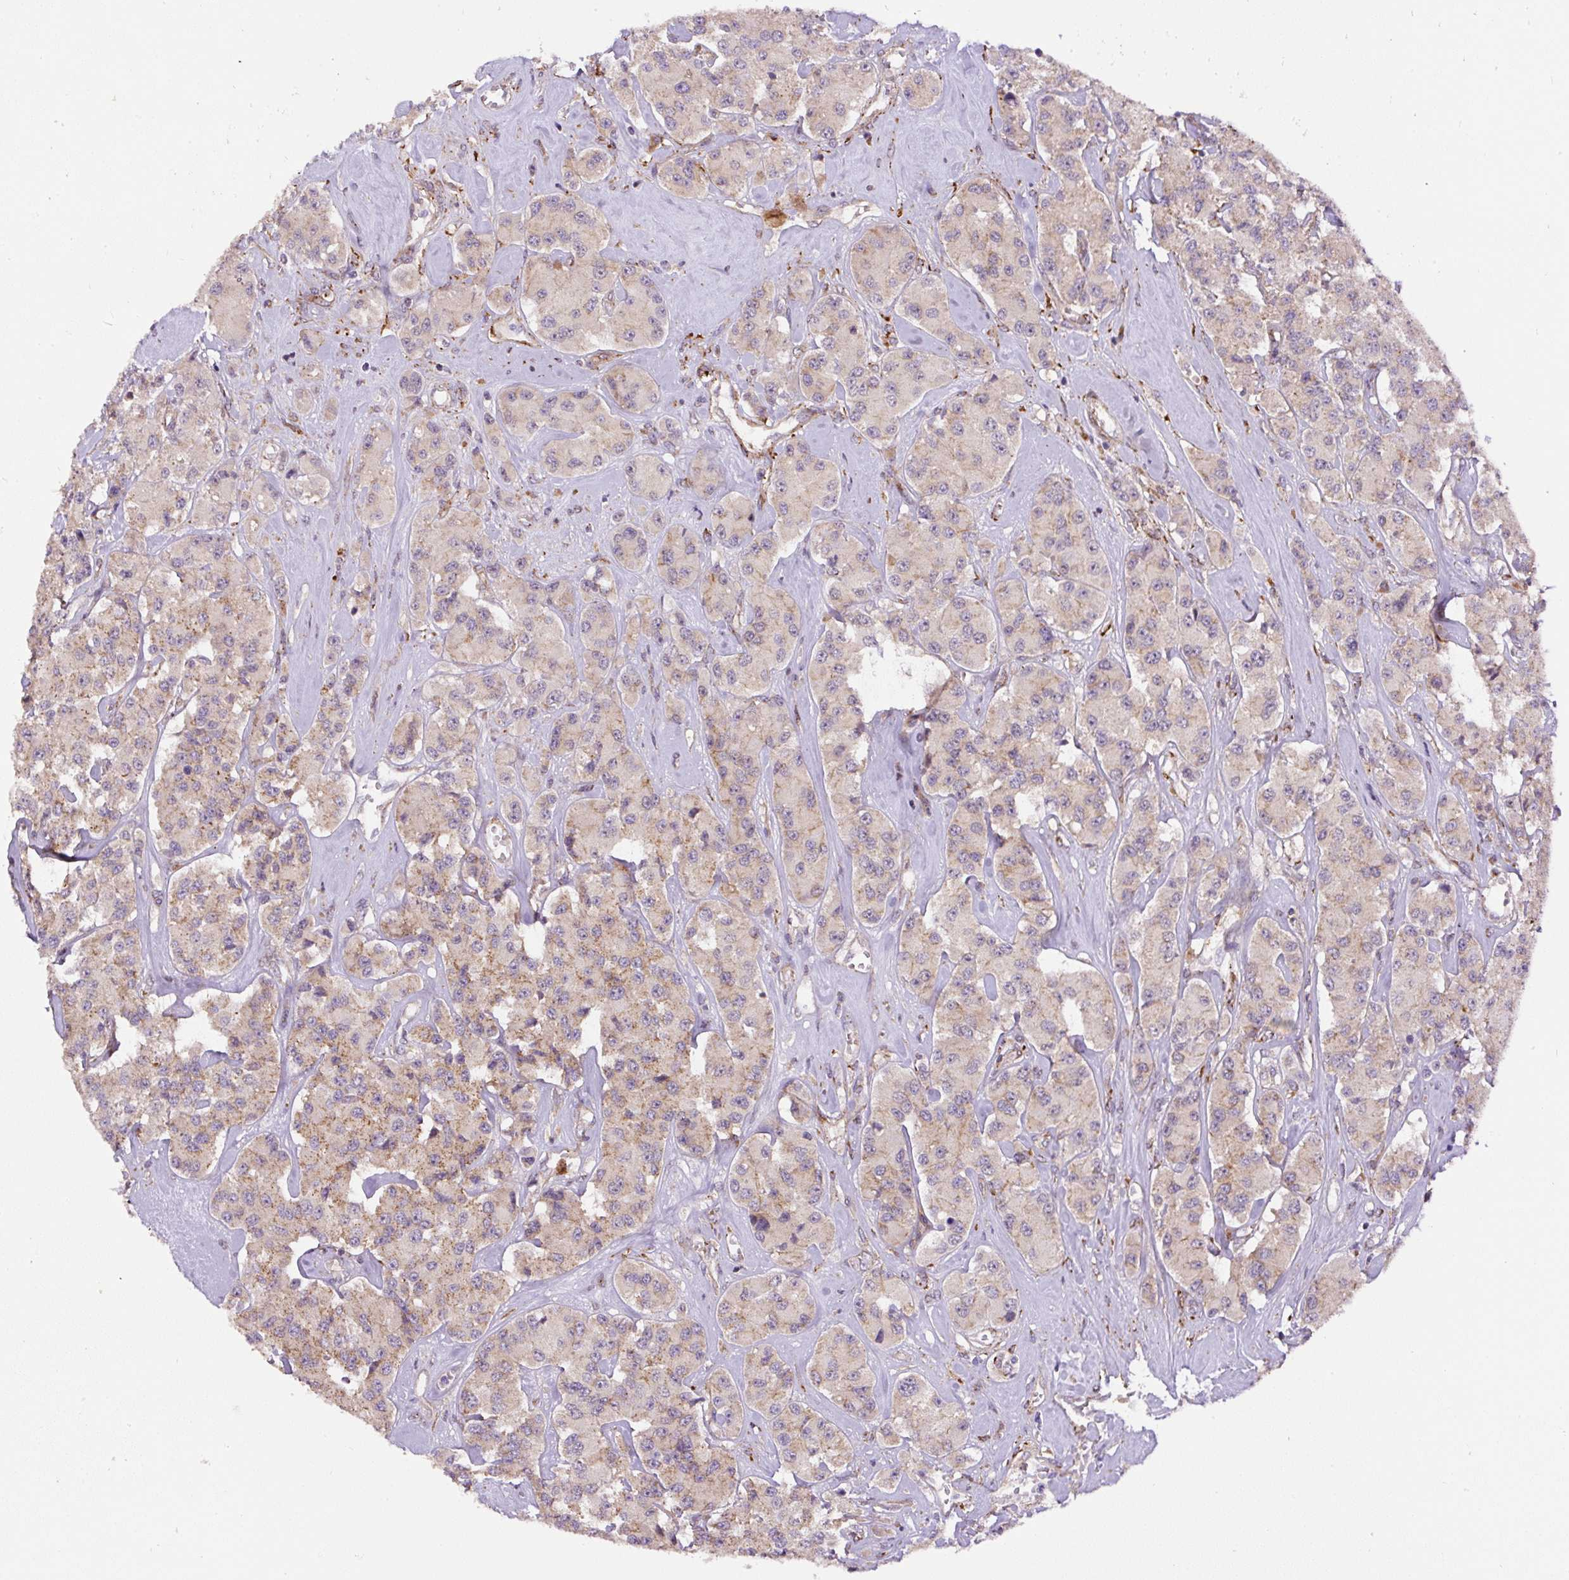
{"staining": {"intensity": "weak", "quantity": "25%-75%", "location": "cytoplasmic/membranous"}, "tissue": "carcinoid", "cell_type": "Tumor cells", "image_type": "cancer", "snomed": [{"axis": "morphology", "description": "Carcinoid, malignant, NOS"}, {"axis": "topography", "description": "Pancreas"}], "caption": "This image shows immunohistochemistry staining of carcinoid, with low weak cytoplasmic/membranous positivity in approximately 25%-75% of tumor cells.", "gene": "RNF170", "patient": {"sex": "male", "age": 41}}